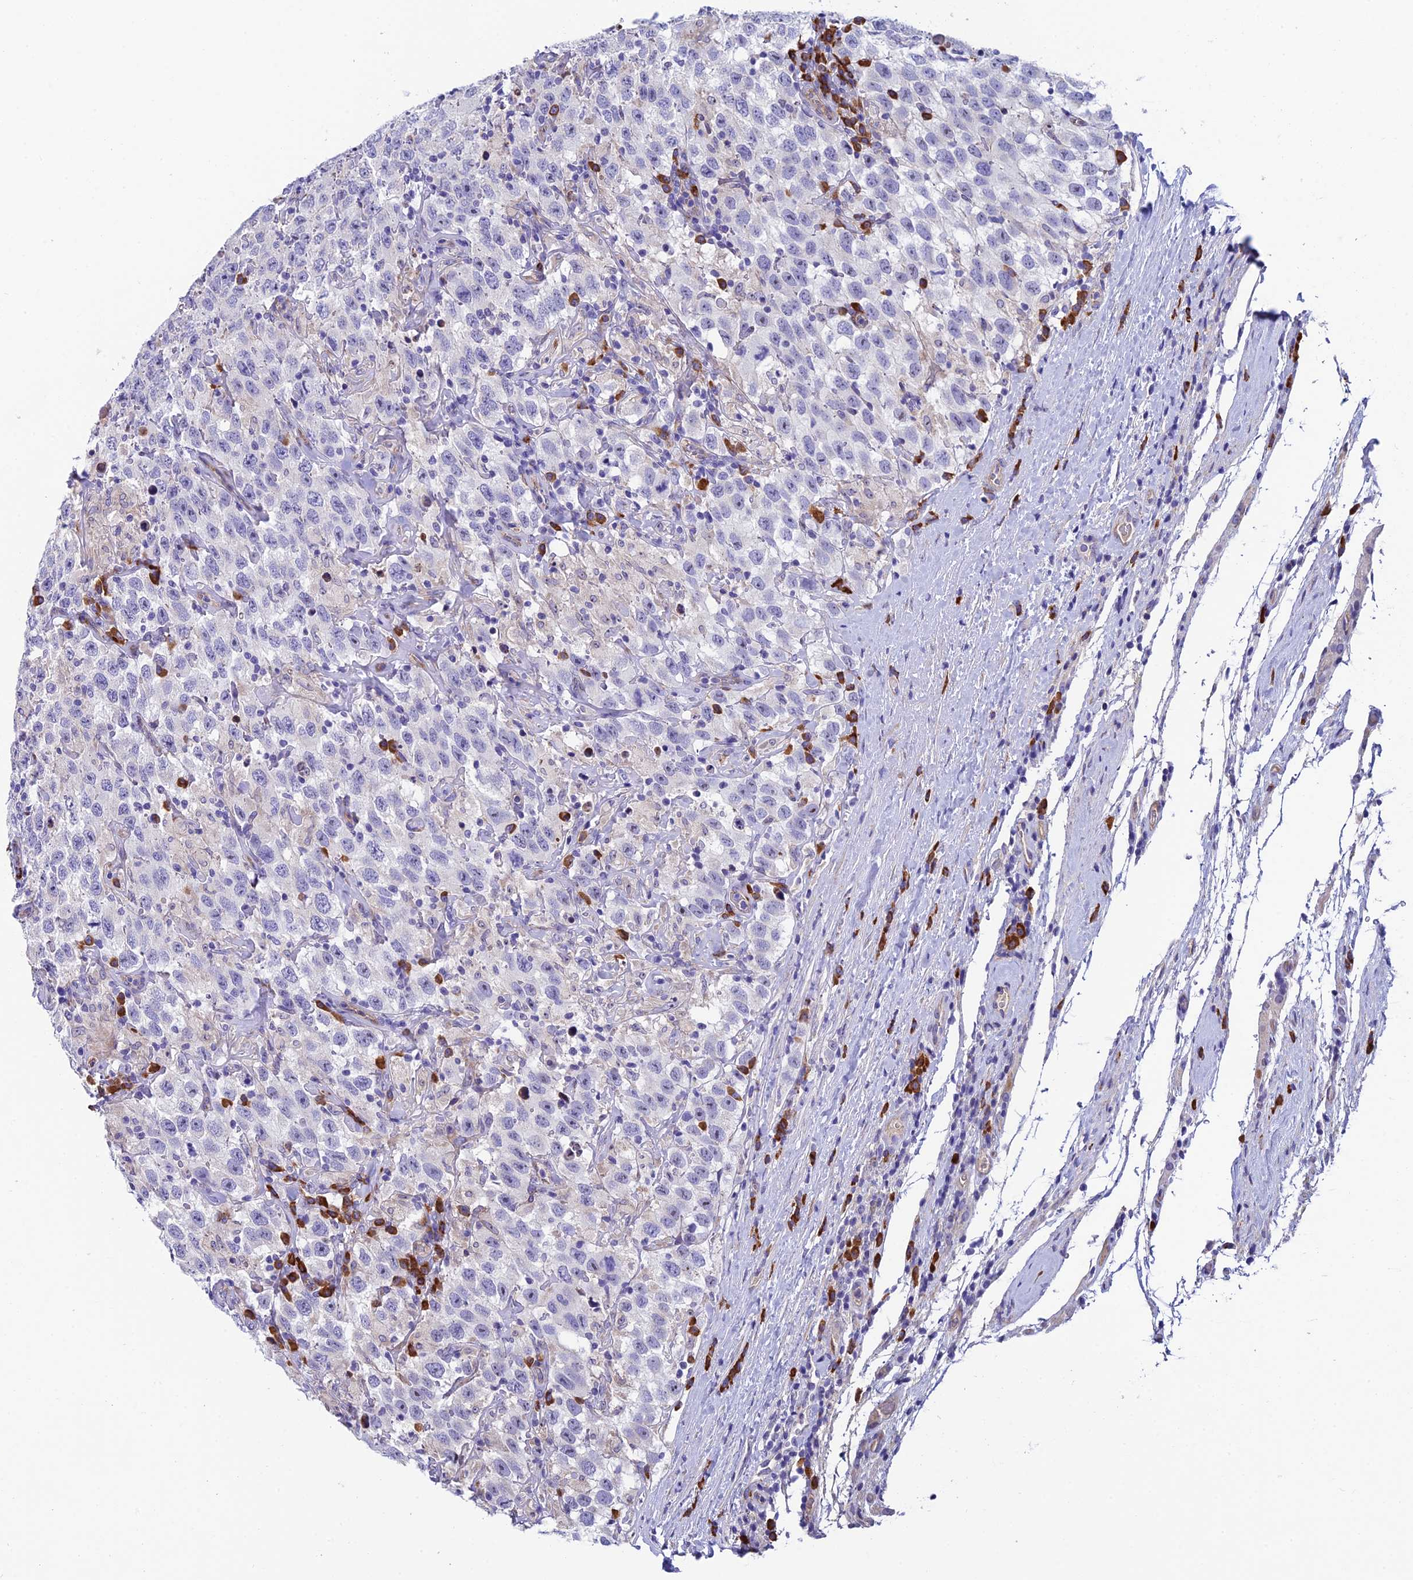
{"staining": {"intensity": "negative", "quantity": "none", "location": "none"}, "tissue": "testis cancer", "cell_type": "Tumor cells", "image_type": "cancer", "snomed": [{"axis": "morphology", "description": "Seminoma, NOS"}, {"axis": "topography", "description": "Testis"}], "caption": "Testis seminoma stained for a protein using immunohistochemistry reveals no staining tumor cells.", "gene": "MACIR", "patient": {"sex": "male", "age": 41}}